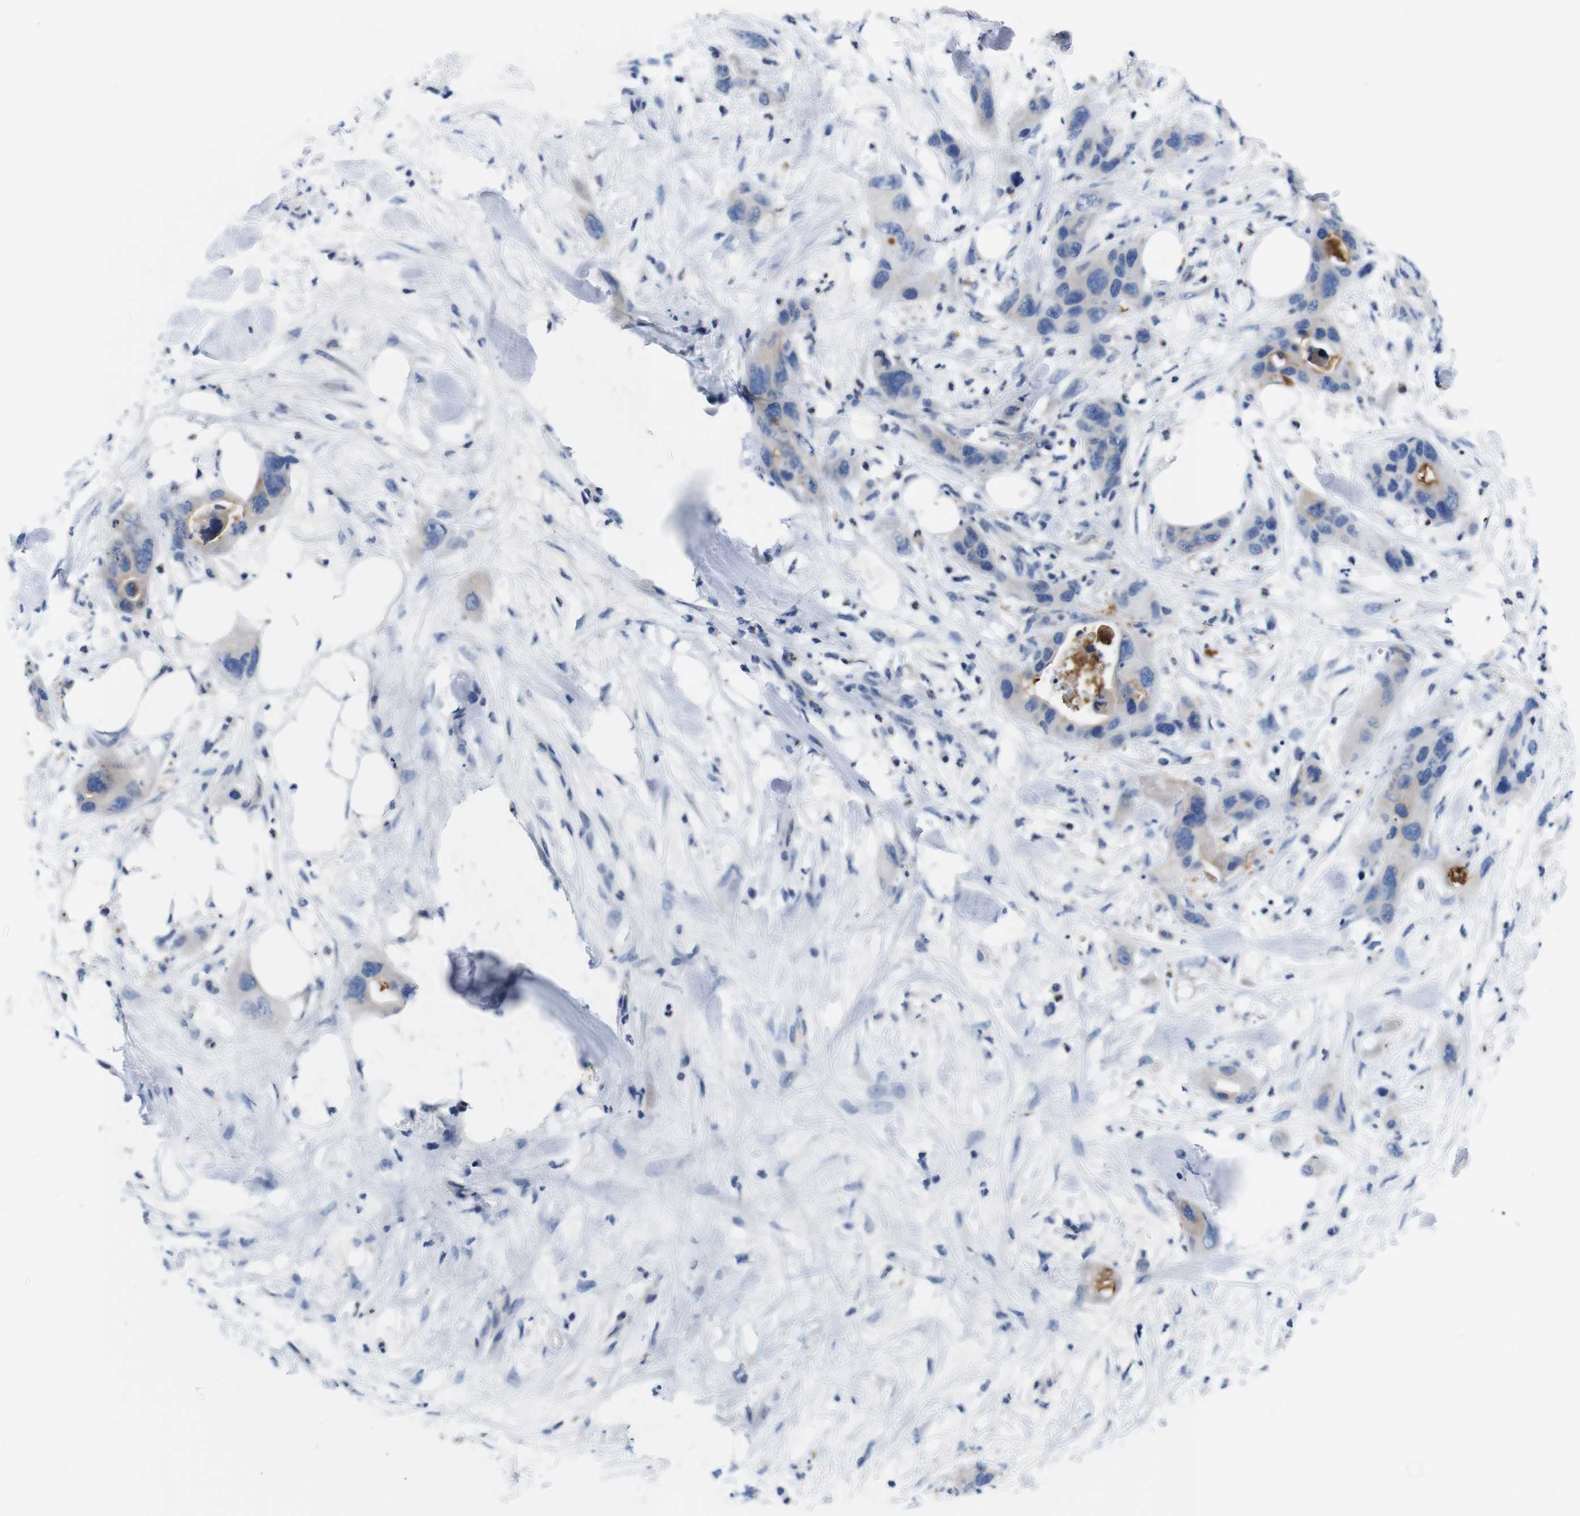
{"staining": {"intensity": "weak", "quantity": "<25%", "location": "cytoplasmic/membranous"}, "tissue": "pancreatic cancer", "cell_type": "Tumor cells", "image_type": "cancer", "snomed": [{"axis": "morphology", "description": "Adenocarcinoma, NOS"}, {"axis": "topography", "description": "Pancreas"}], "caption": "Immunohistochemistry image of neoplastic tissue: human pancreatic cancer (adenocarcinoma) stained with DAB exhibits no significant protein positivity in tumor cells. (Stains: DAB (3,3'-diaminobenzidine) immunohistochemistry with hematoxylin counter stain, Microscopy: brightfield microscopy at high magnification).", "gene": "C1RL", "patient": {"sex": "female", "age": 71}}